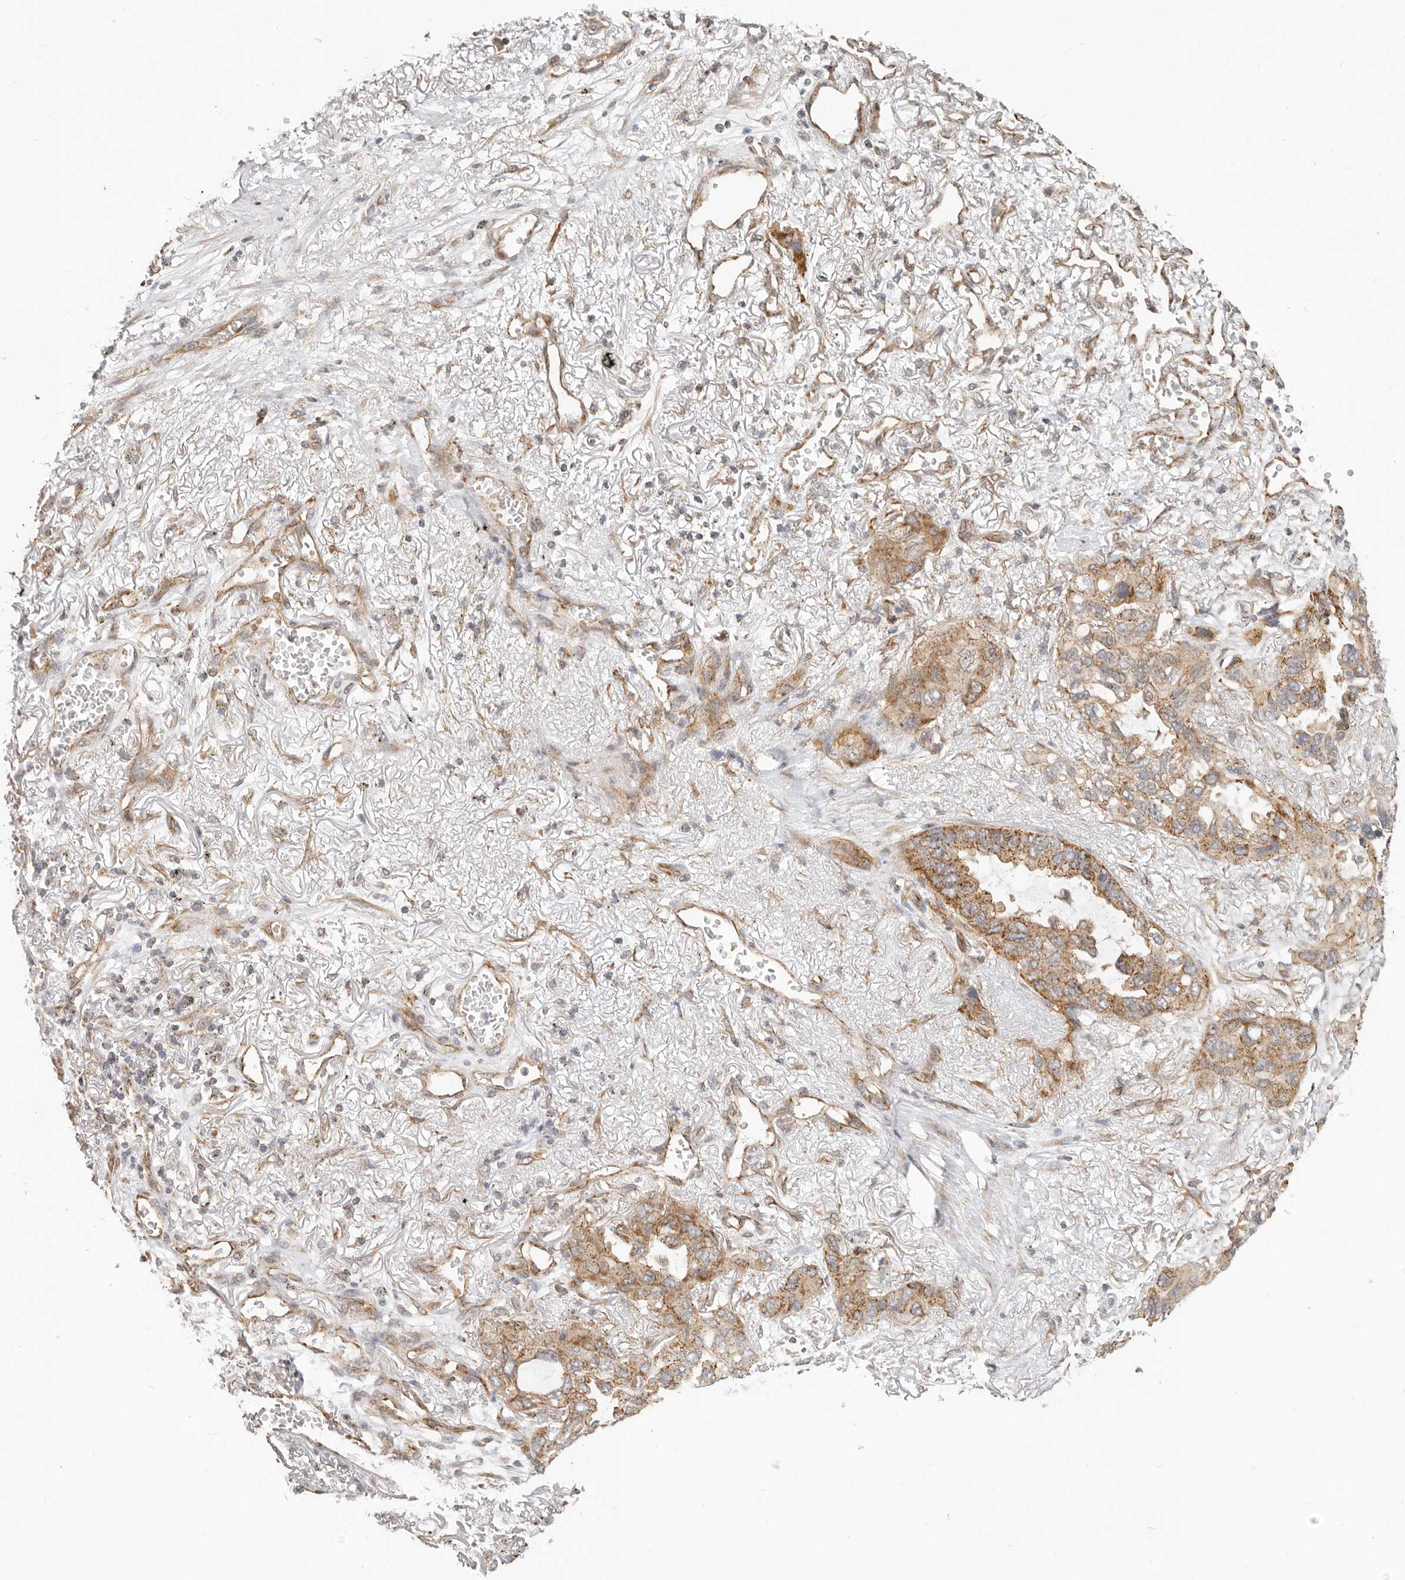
{"staining": {"intensity": "moderate", "quantity": ">75%", "location": "cytoplasmic/membranous"}, "tissue": "lung cancer", "cell_type": "Tumor cells", "image_type": "cancer", "snomed": [{"axis": "morphology", "description": "Squamous cell carcinoma, NOS"}, {"axis": "topography", "description": "Lung"}], "caption": "High-magnification brightfield microscopy of squamous cell carcinoma (lung) stained with DAB (3,3'-diaminobenzidine) (brown) and counterstained with hematoxylin (blue). tumor cells exhibit moderate cytoplasmic/membranous positivity is present in approximately>75% of cells.", "gene": "USP49", "patient": {"sex": "female", "age": 73}}